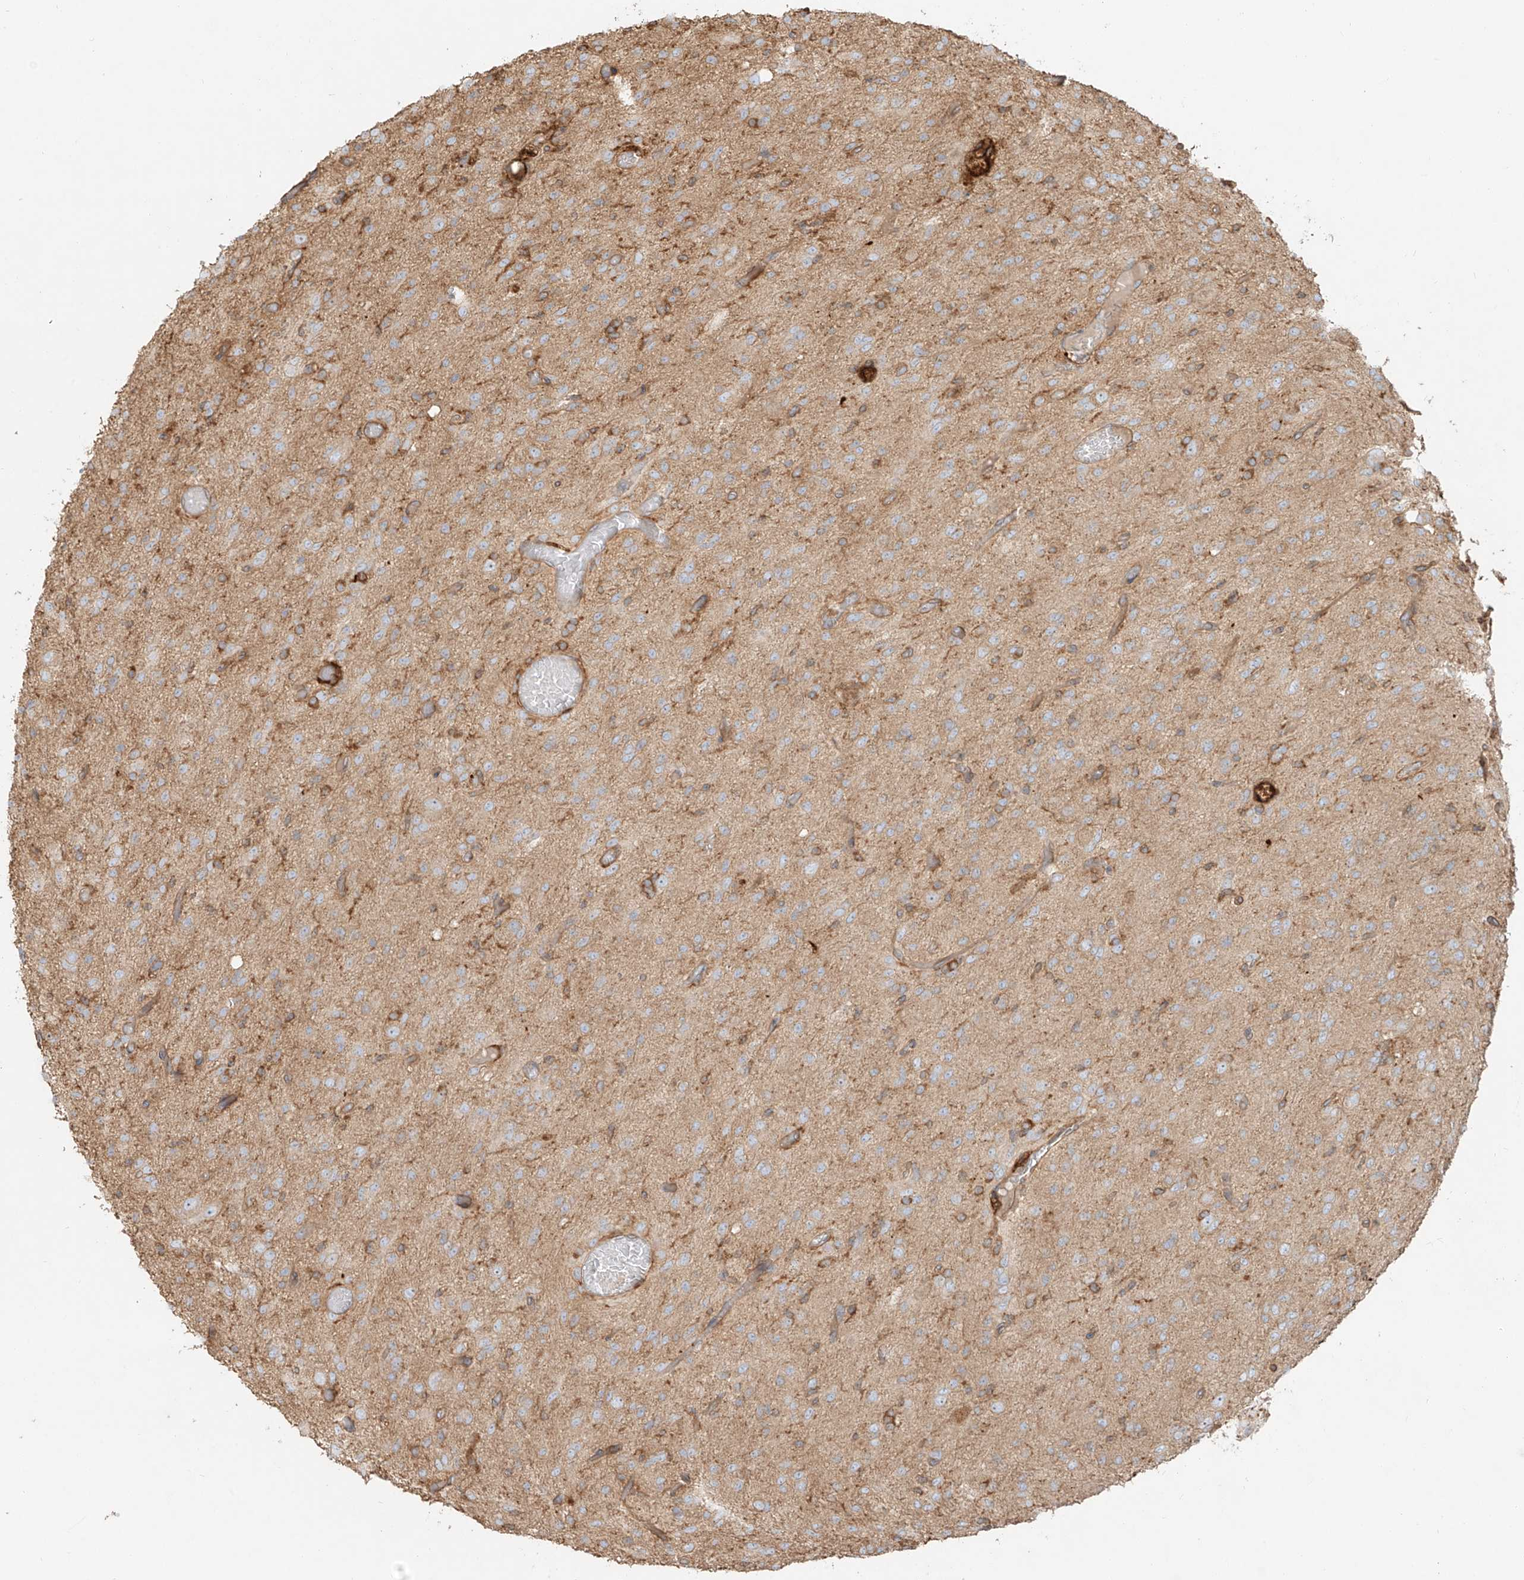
{"staining": {"intensity": "weak", "quantity": ">75%", "location": "cytoplasmic/membranous"}, "tissue": "glioma", "cell_type": "Tumor cells", "image_type": "cancer", "snomed": [{"axis": "morphology", "description": "Glioma, malignant, High grade"}, {"axis": "topography", "description": "Brain"}], "caption": "Immunohistochemical staining of human glioma shows weak cytoplasmic/membranous protein positivity in about >75% of tumor cells.", "gene": "SNX9", "patient": {"sex": "female", "age": 59}}